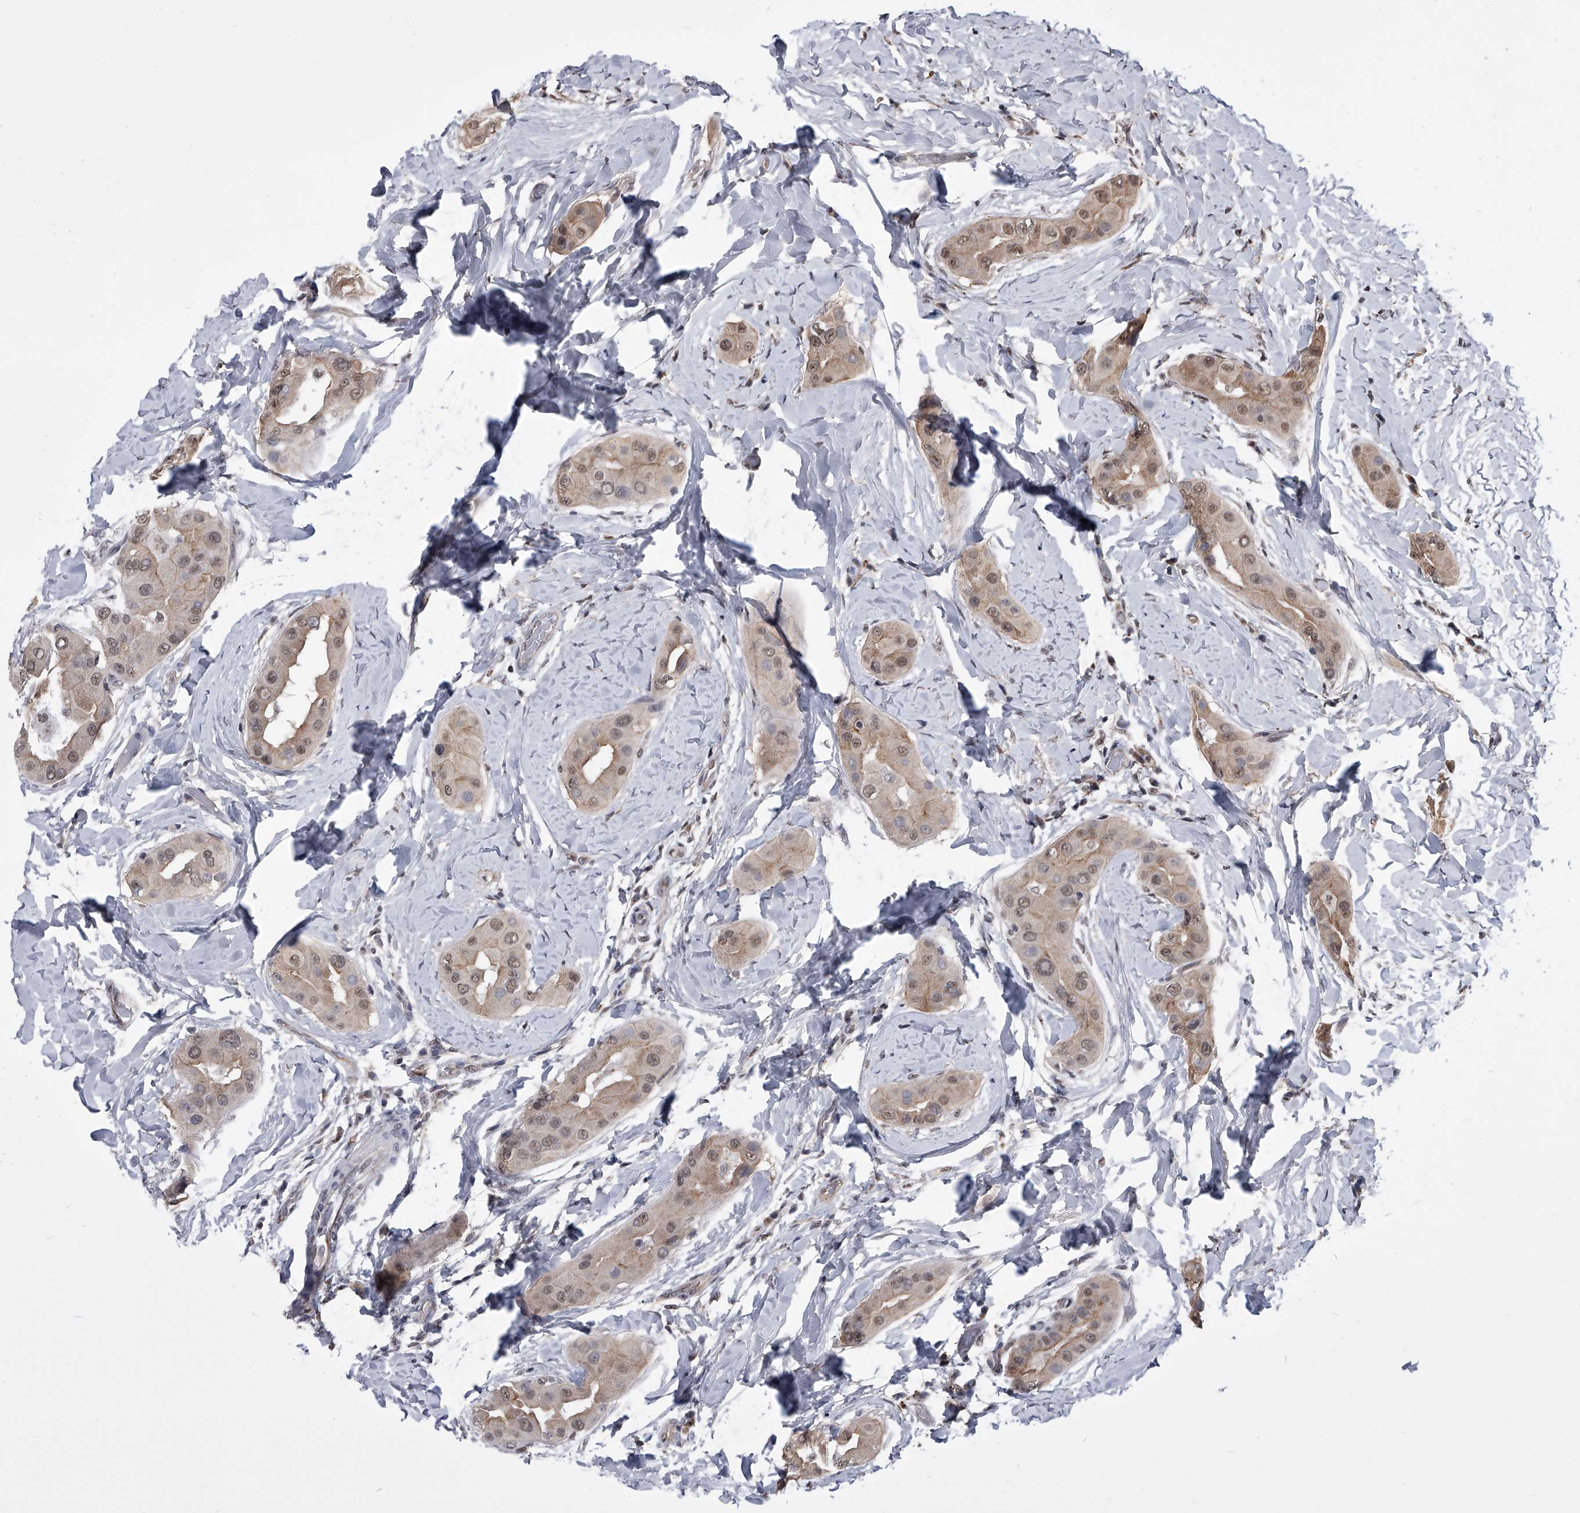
{"staining": {"intensity": "moderate", "quantity": ">75%", "location": "cytoplasmic/membranous,nuclear"}, "tissue": "thyroid cancer", "cell_type": "Tumor cells", "image_type": "cancer", "snomed": [{"axis": "morphology", "description": "Papillary adenocarcinoma, NOS"}, {"axis": "topography", "description": "Thyroid gland"}], "caption": "A photomicrograph of human papillary adenocarcinoma (thyroid) stained for a protein reveals moderate cytoplasmic/membranous and nuclear brown staining in tumor cells. The protein of interest is shown in brown color, while the nuclei are stained blue.", "gene": "ZNF76", "patient": {"sex": "male", "age": 33}}